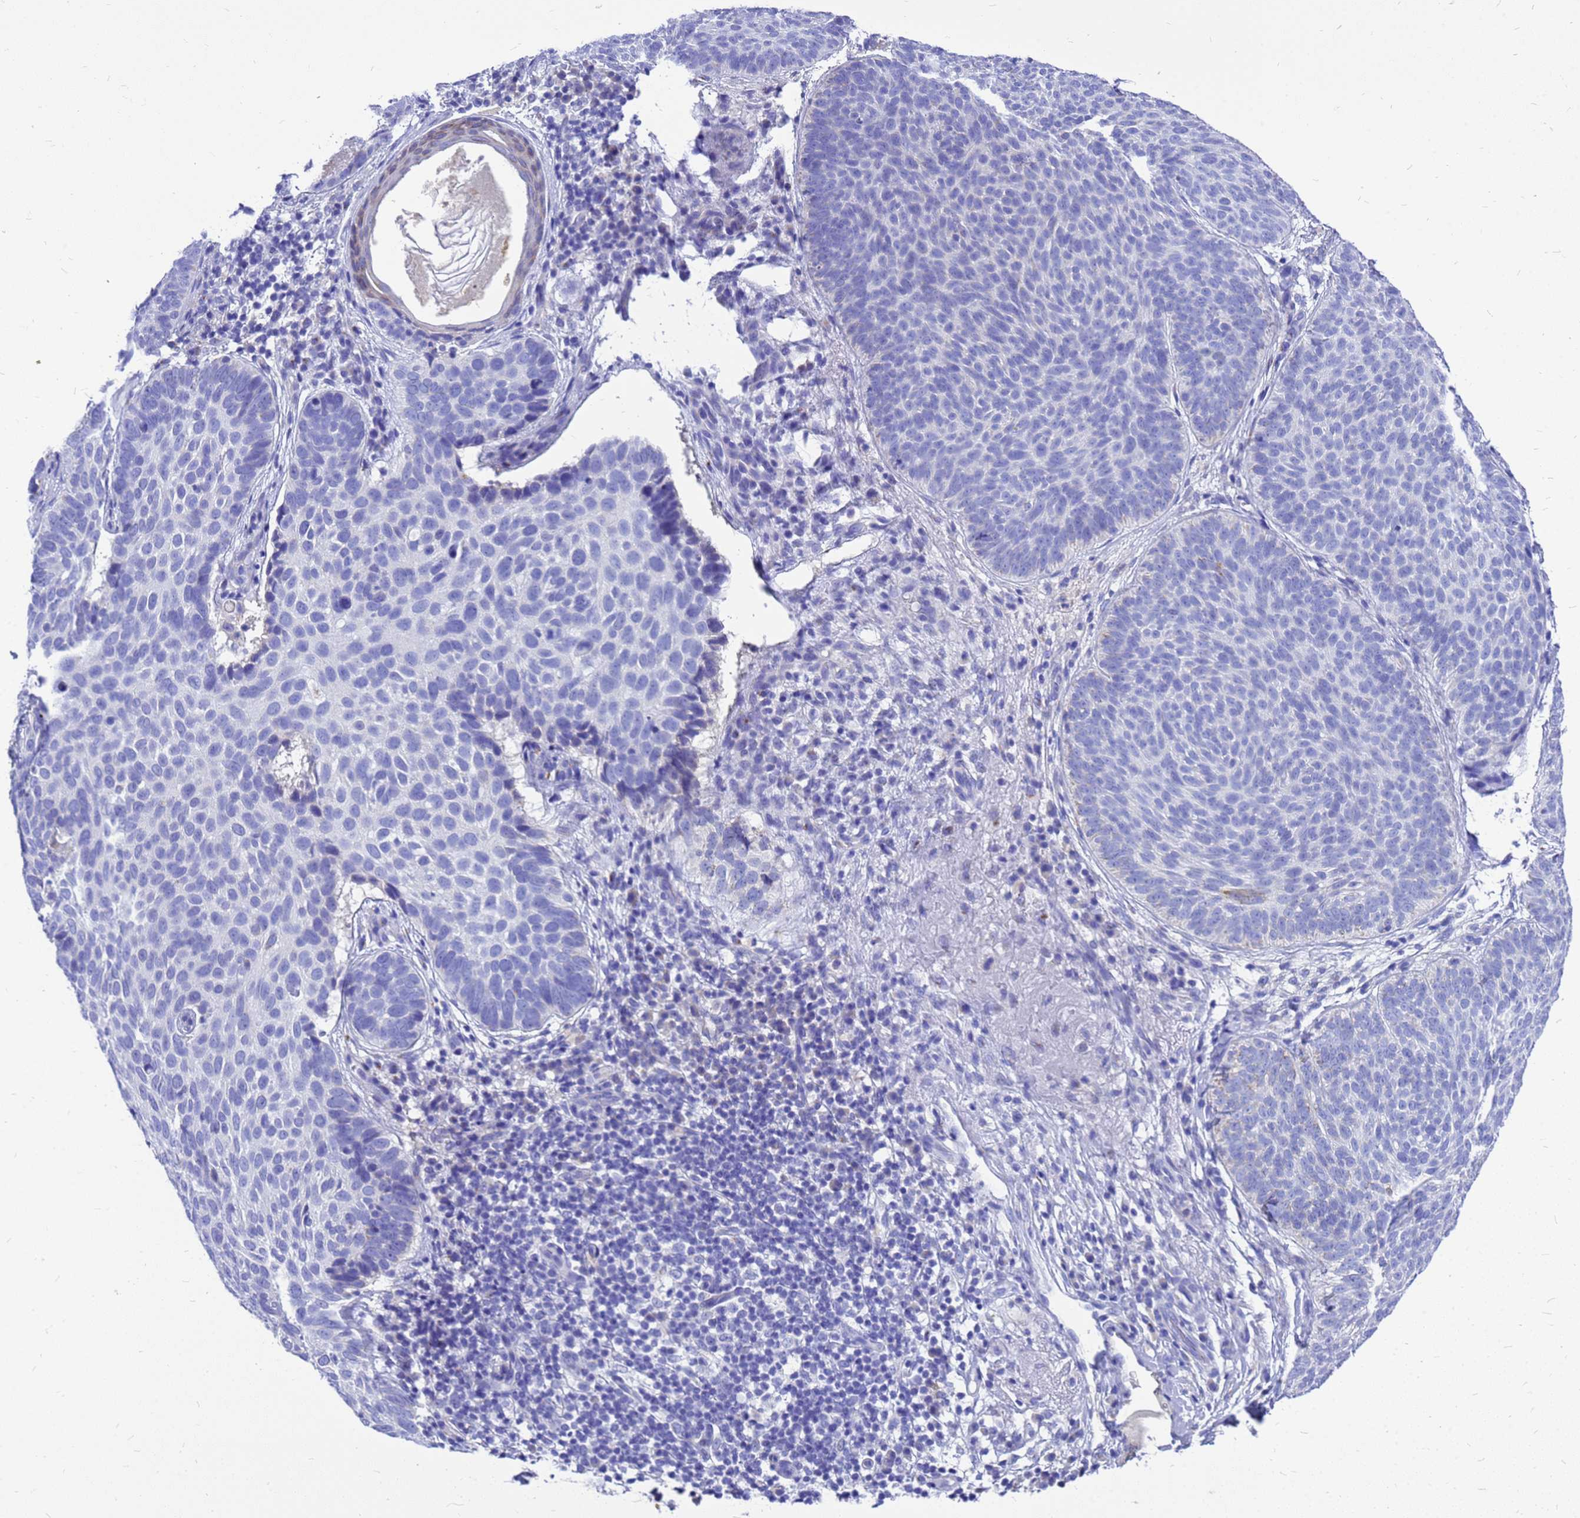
{"staining": {"intensity": "negative", "quantity": "none", "location": "none"}, "tissue": "skin cancer", "cell_type": "Tumor cells", "image_type": "cancer", "snomed": [{"axis": "morphology", "description": "Basal cell carcinoma"}, {"axis": "topography", "description": "Skin"}], "caption": "DAB immunohistochemical staining of human skin basal cell carcinoma reveals no significant staining in tumor cells.", "gene": "OR52E2", "patient": {"sex": "male", "age": 85}}